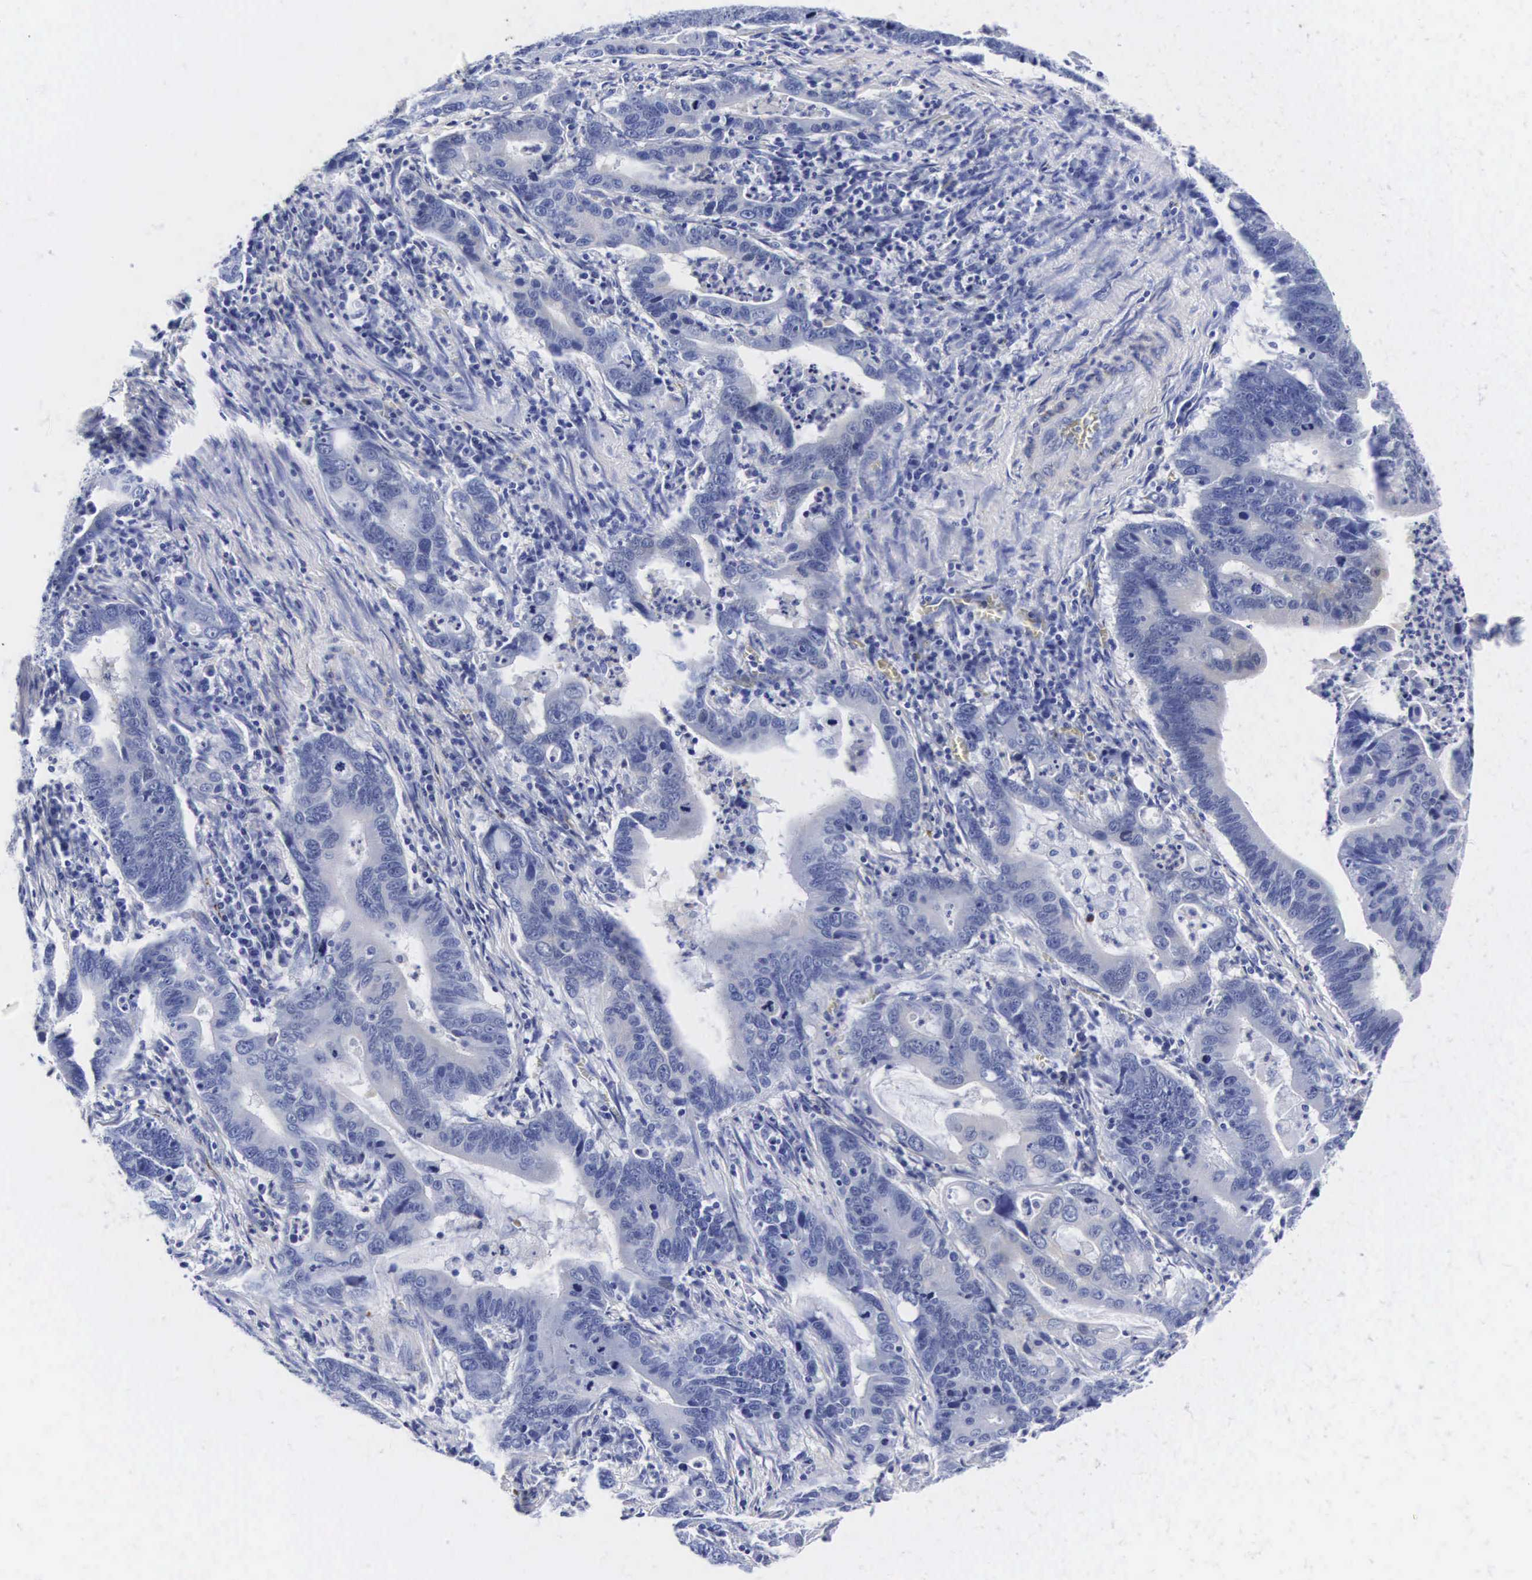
{"staining": {"intensity": "negative", "quantity": "none", "location": "none"}, "tissue": "stomach cancer", "cell_type": "Tumor cells", "image_type": "cancer", "snomed": [{"axis": "morphology", "description": "Adenocarcinoma, NOS"}, {"axis": "topography", "description": "Stomach, upper"}], "caption": "An immunohistochemistry photomicrograph of stomach adenocarcinoma is shown. There is no staining in tumor cells of stomach adenocarcinoma. (DAB immunohistochemistry (IHC) visualized using brightfield microscopy, high magnification).", "gene": "ENO2", "patient": {"sex": "male", "age": 63}}